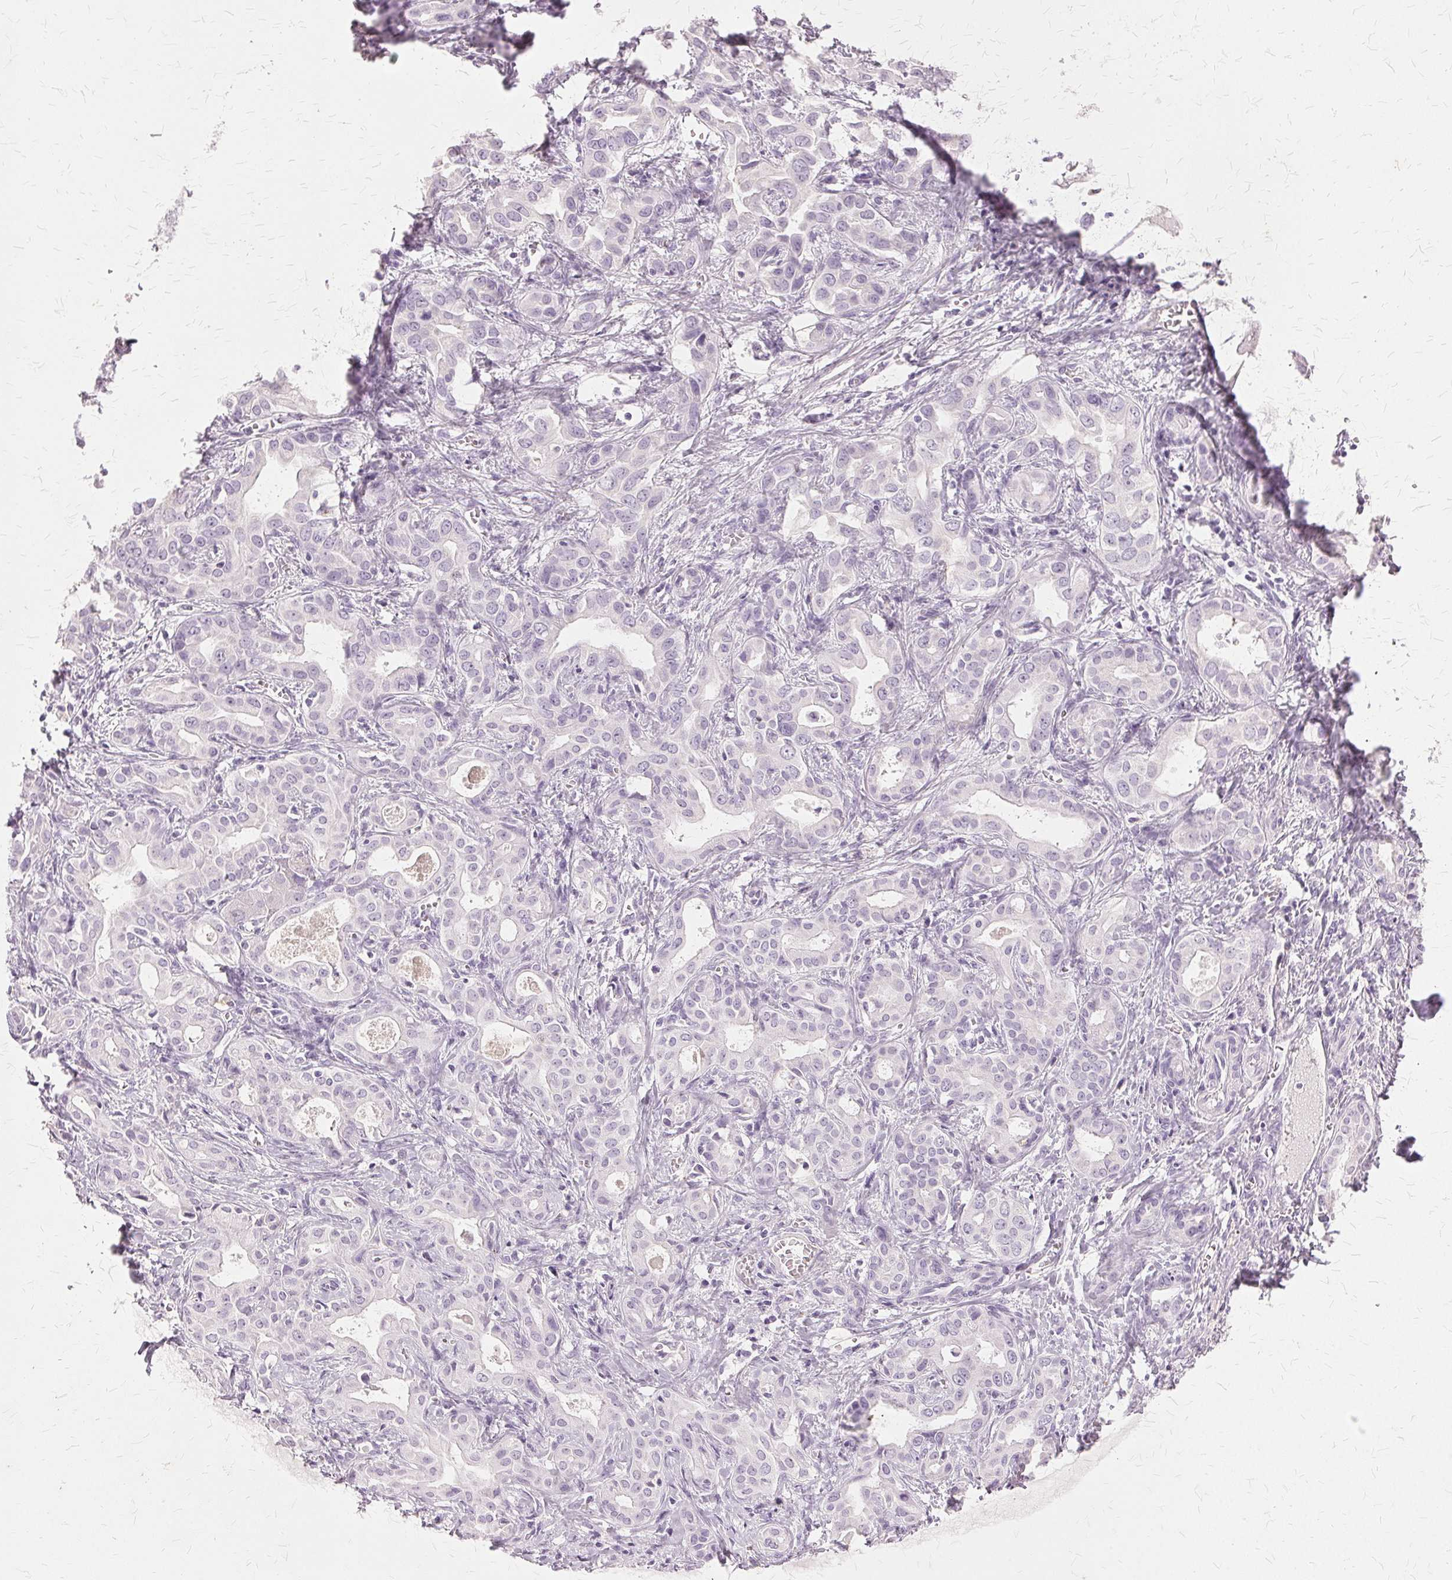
{"staining": {"intensity": "negative", "quantity": "none", "location": "none"}, "tissue": "liver cancer", "cell_type": "Tumor cells", "image_type": "cancer", "snomed": [{"axis": "morphology", "description": "Cholangiocarcinoma"}, {"axis": "topography", "description": "Liver"}], "caption": "A high-resolution image shows immunohistochemistry (IHC) staining of liver cancer, which reveals no significant staining in tumor cells. (Stains: DAB immunohistochemistry with hematoxylin counter stain, Microscopy: brightfield microscopy at high magnification).", "gene": "SLC45A3", "patient": {"sex": "female", "age": 65}}